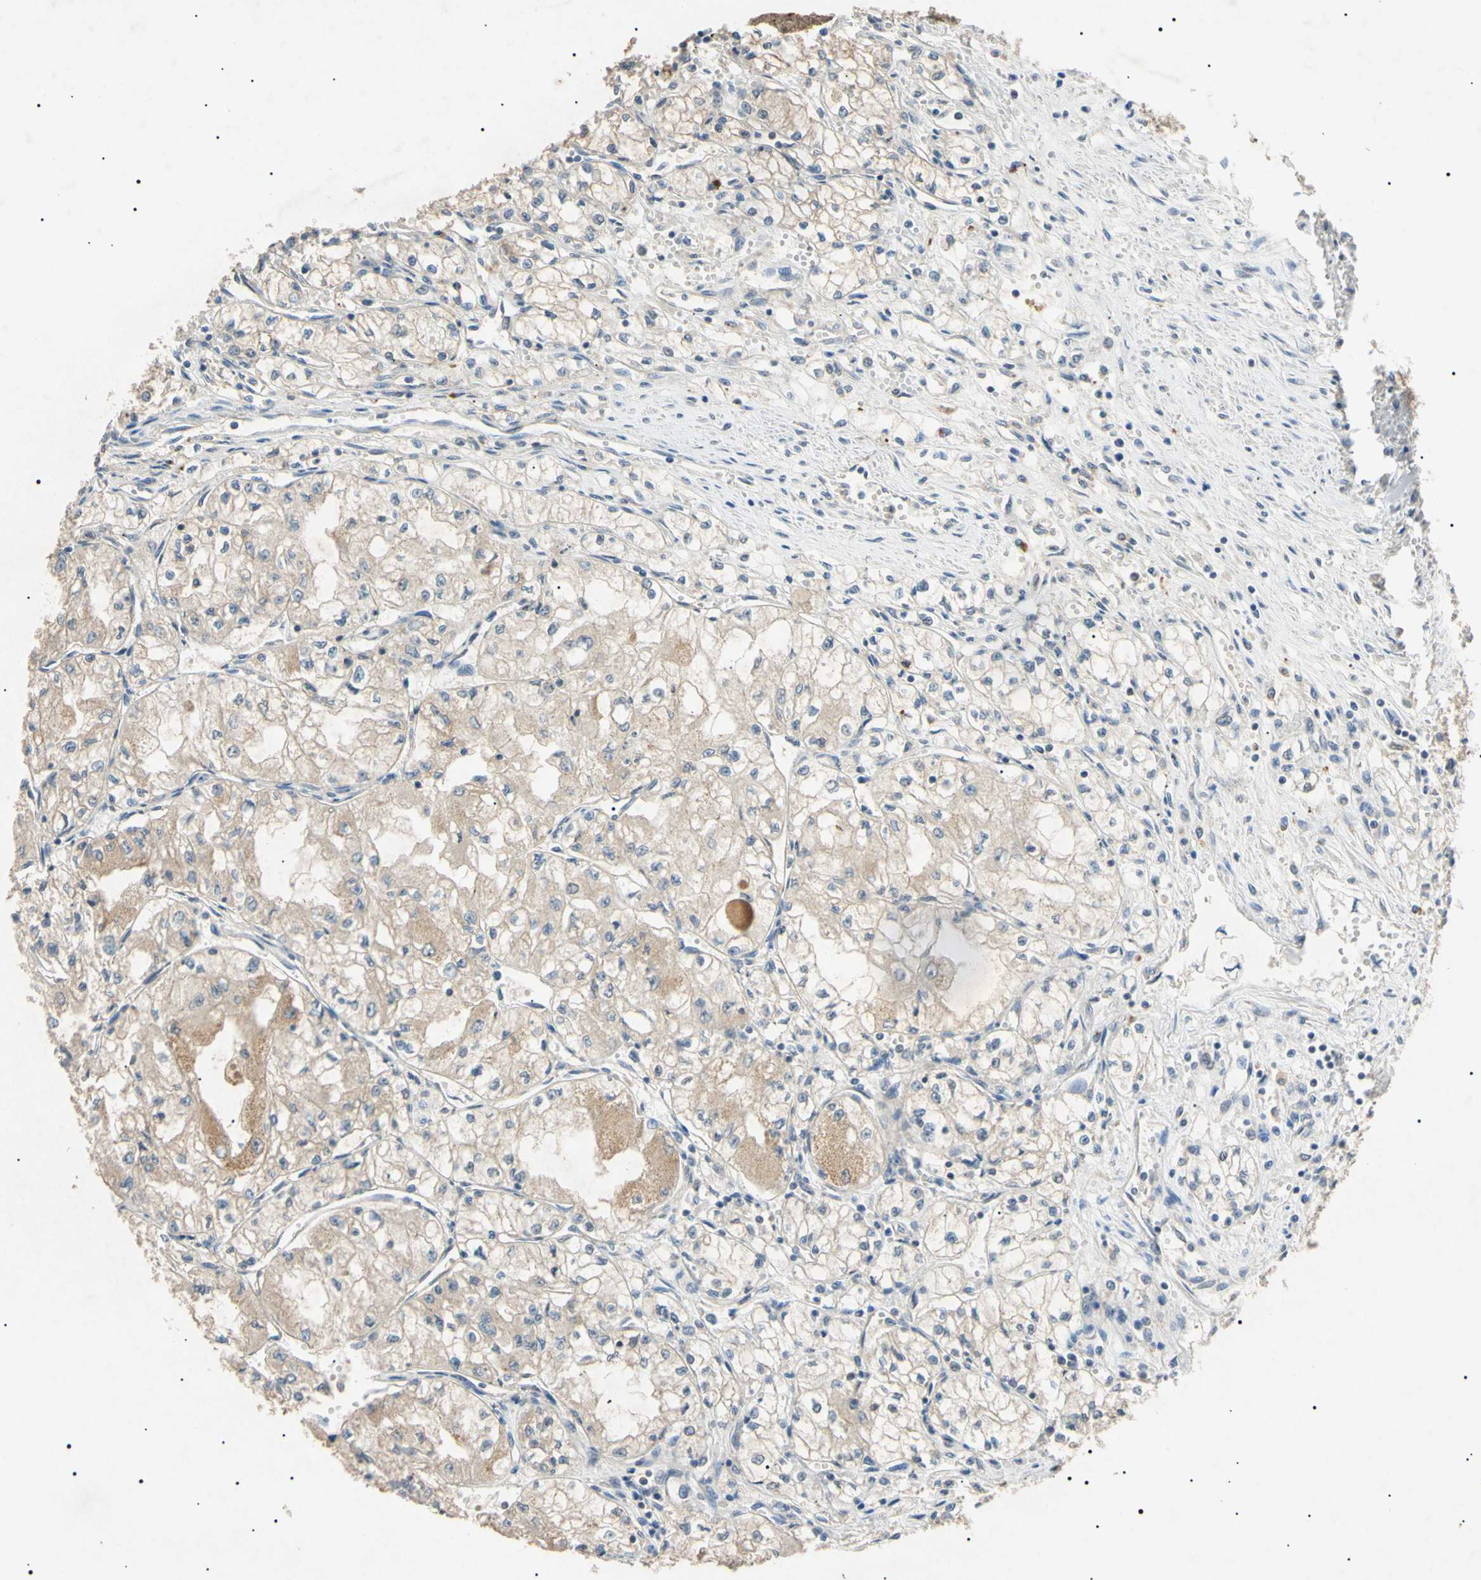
{"staining": {"intensity": "weak", "quantity": "<25%", "location": "cytoplasmic/membranous"}, "tissue": "renal cancer", "cell_type": "Tumor cells", "image_type": "cancer", "snomed": [{"axis": "morphology", "description": "Normal tissue, NOS"}, {"axis": "morphology", "description": "Adenocarcinoma, NOS"}, {"axis": "topography", "description": "Kidney"}], "caption": "Immunohistochemical staining of human renal adenocarcinoma exhibits no significant staining in tumor cells.", "gene": "TUBB4A", "patient": {"sex": "male", "age": 59}}